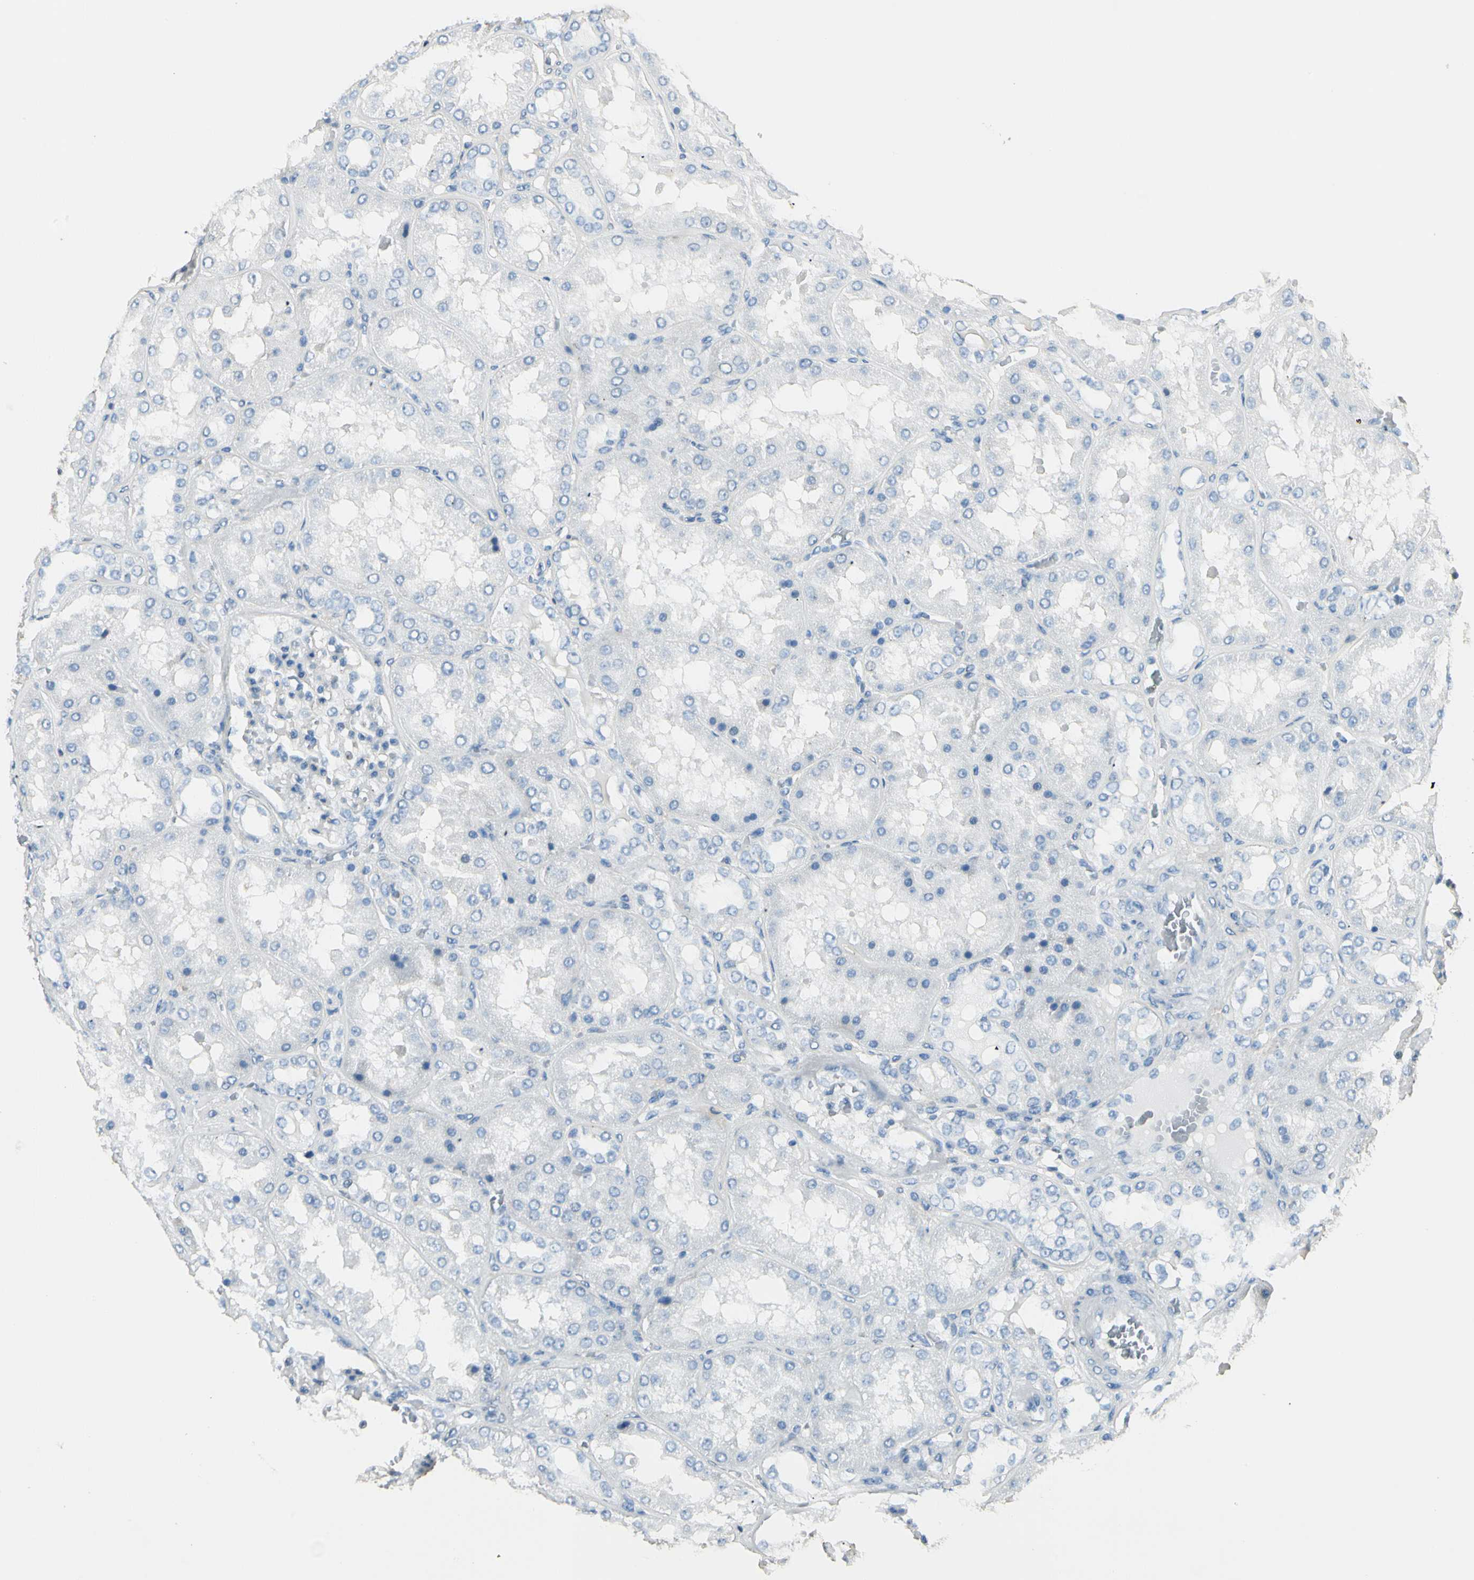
{"staining": {"intensity": "moderate", "quantity": "<25%", "location": "cytoplasmic/membranous"}, "tissue": "kidney", "cell_type": "Cells in glomeruli", "image_type": "normal", "snomed": [{"axis": "morphology", "description": "Normal tissue, NOS"}, {"axis": "topography", "description": "Kidney"}], "caption": "A histopathology image of kidney stained for a protein displays moderate cytoplasmic/membranous brown staining in cells in glomeruli. (DAB IHC with brightfield microscopy, high magnification).", "gene": "IP6K2", "patient": {"sex": "female", "age": 56}}